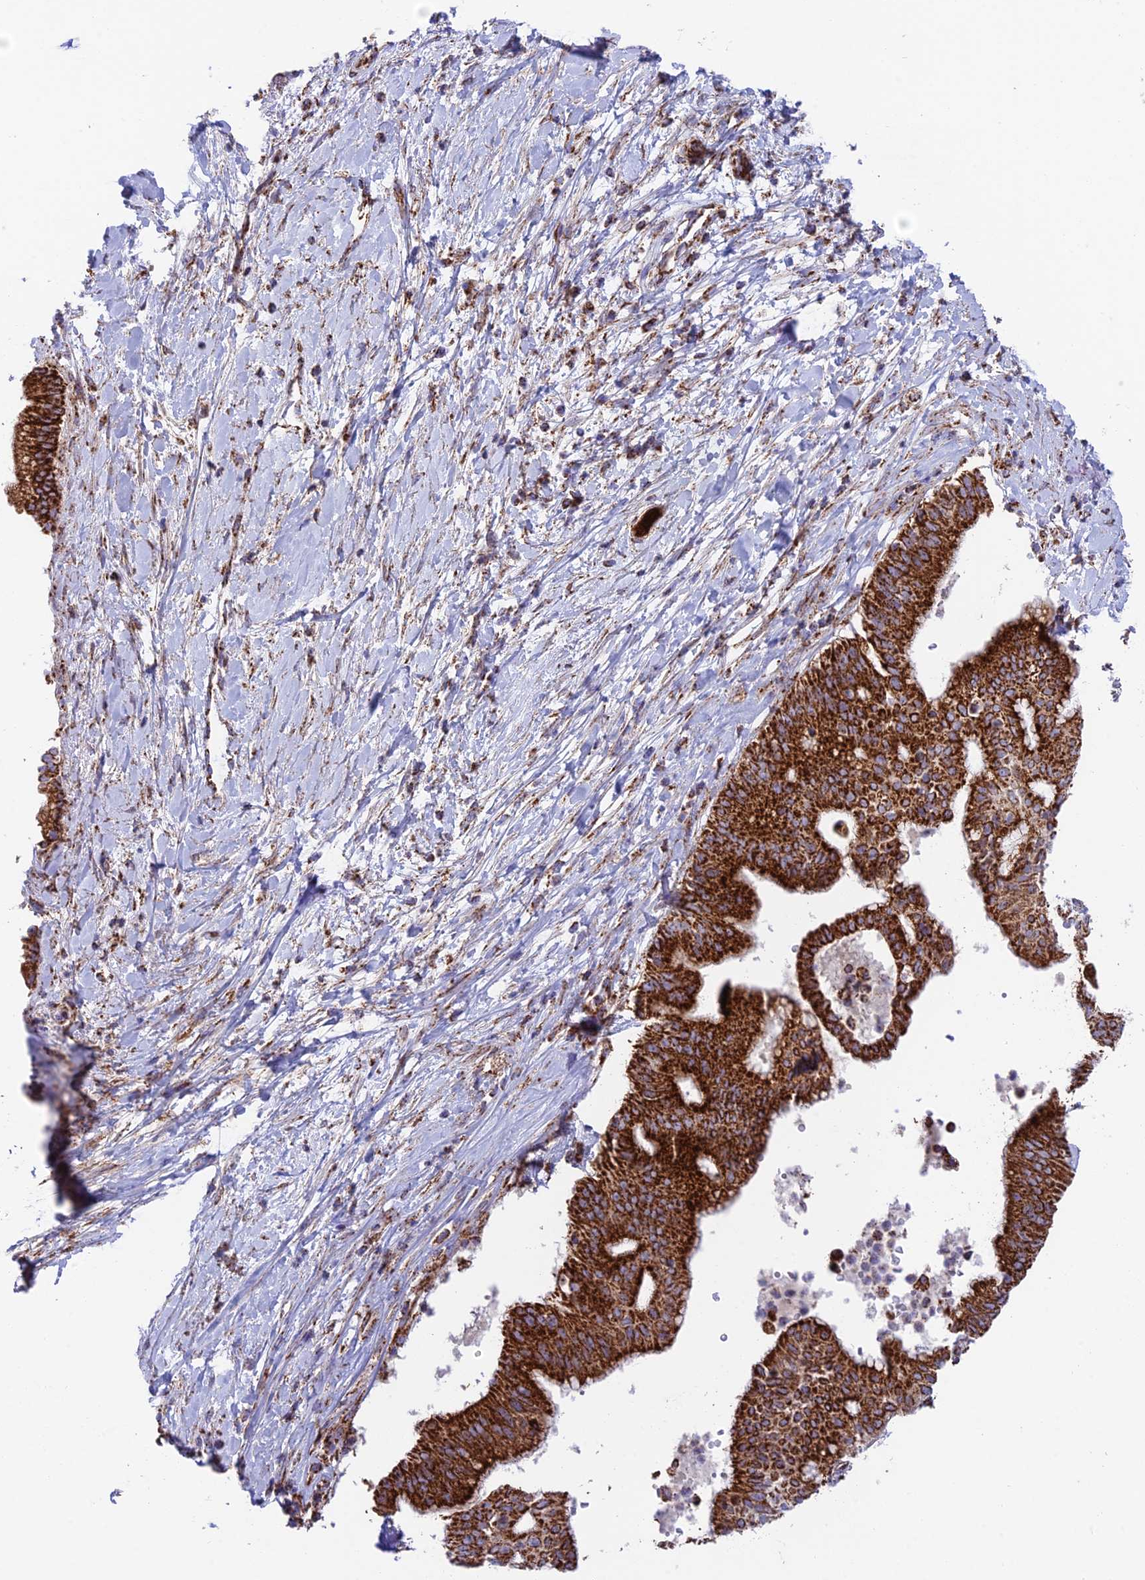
{"staining": {"intensity": "strong", "quantity": ">75%", "location": "cytoplasmic/membranous"}, "tissue": "pancreatic cancer", "cell_type": "Tumor cells", "image_type": "cancer", "snomed": [{"axis": "morphology", "description": "Adenocarcinoma, NOS"}, {"axis": "topography", "description": "Pancreas"}], "caption": "A histopathology image of pancreatic adenocarcinoma stained for a protein exhibits strong cytoplasmic/membranous brown staining in tumor cells.", "gene": "CHCHD3", "patient": {"sex": "male", "age": 68}}